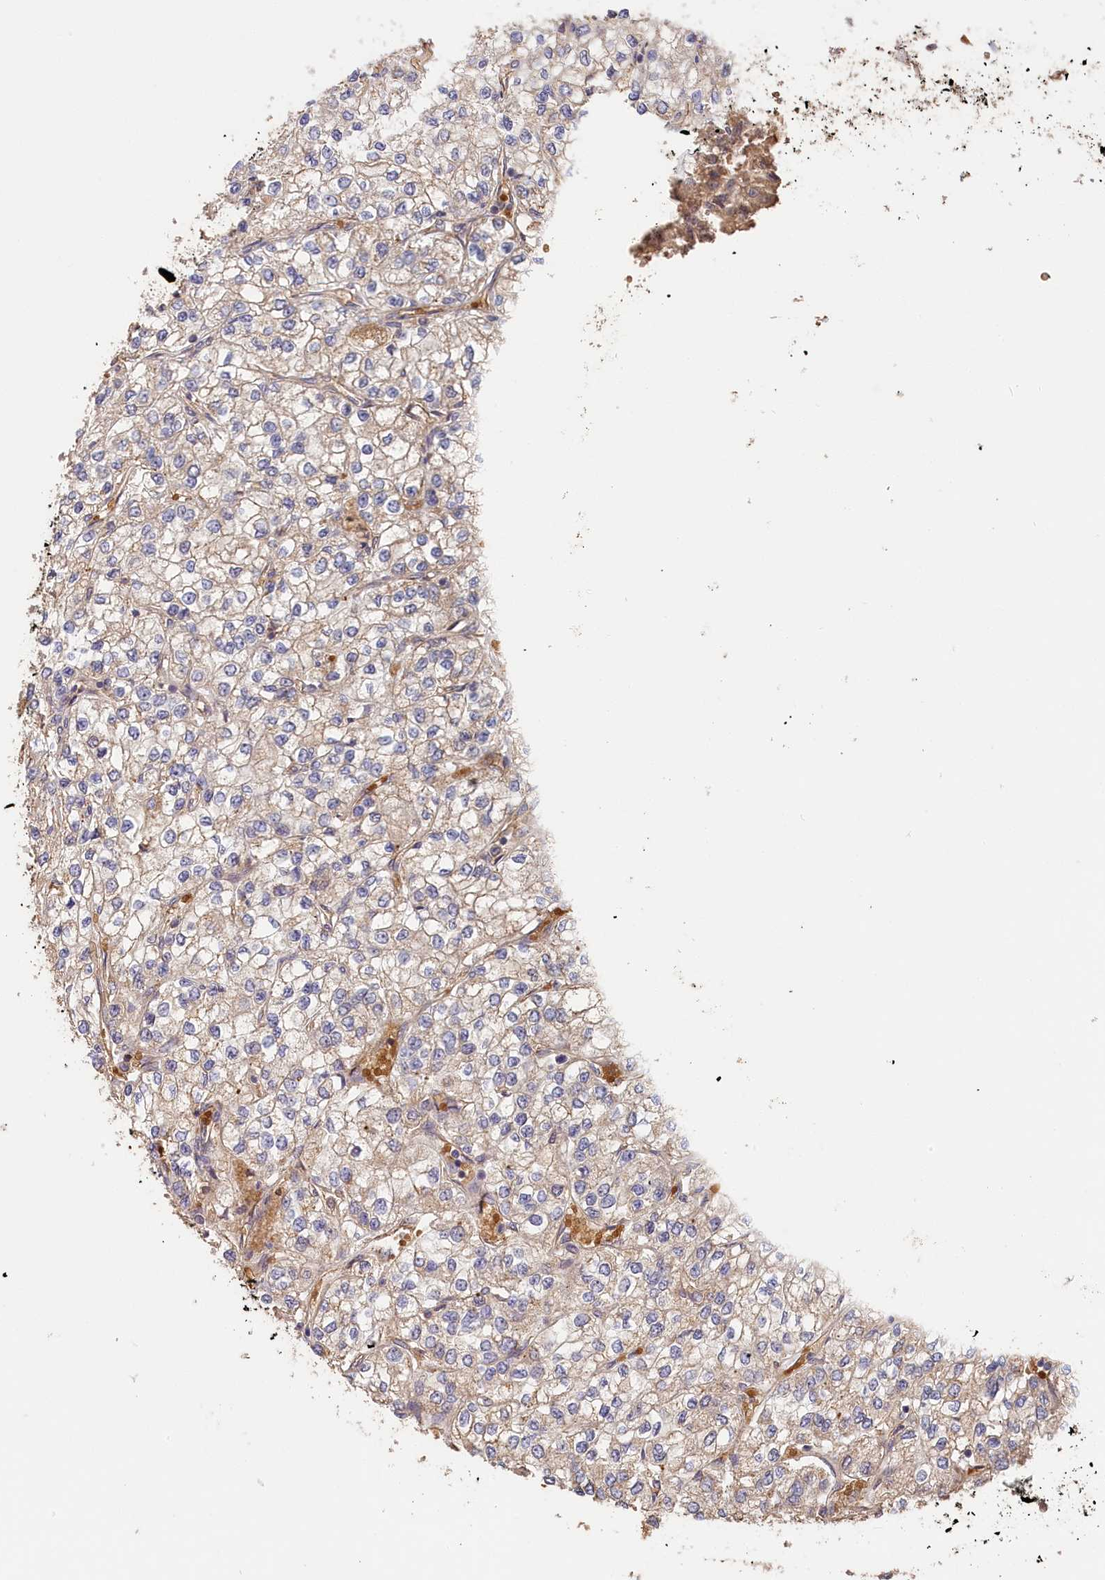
{"staining": {"intensity": "weak", "quantity": "<25%", "location": "cytoplasmic/membranous"}, "tissue": "renal cancer", "cell_type": "Tumor cells", "image_type": "cancer", "snomed": [{"axis": "morphology", "description": "Adenocarcinoma, NOS"}, {"axis": "topography", "description": "Kidney"}], "caption": "DAB (3,3'-diaminobenzidine) immunohistochemical staining of human adenocarcinoma (renal) demonstrates no significant staining in tumor cells.", "gene": "STX16", "patient": {"sex": "male", "age": 80}}